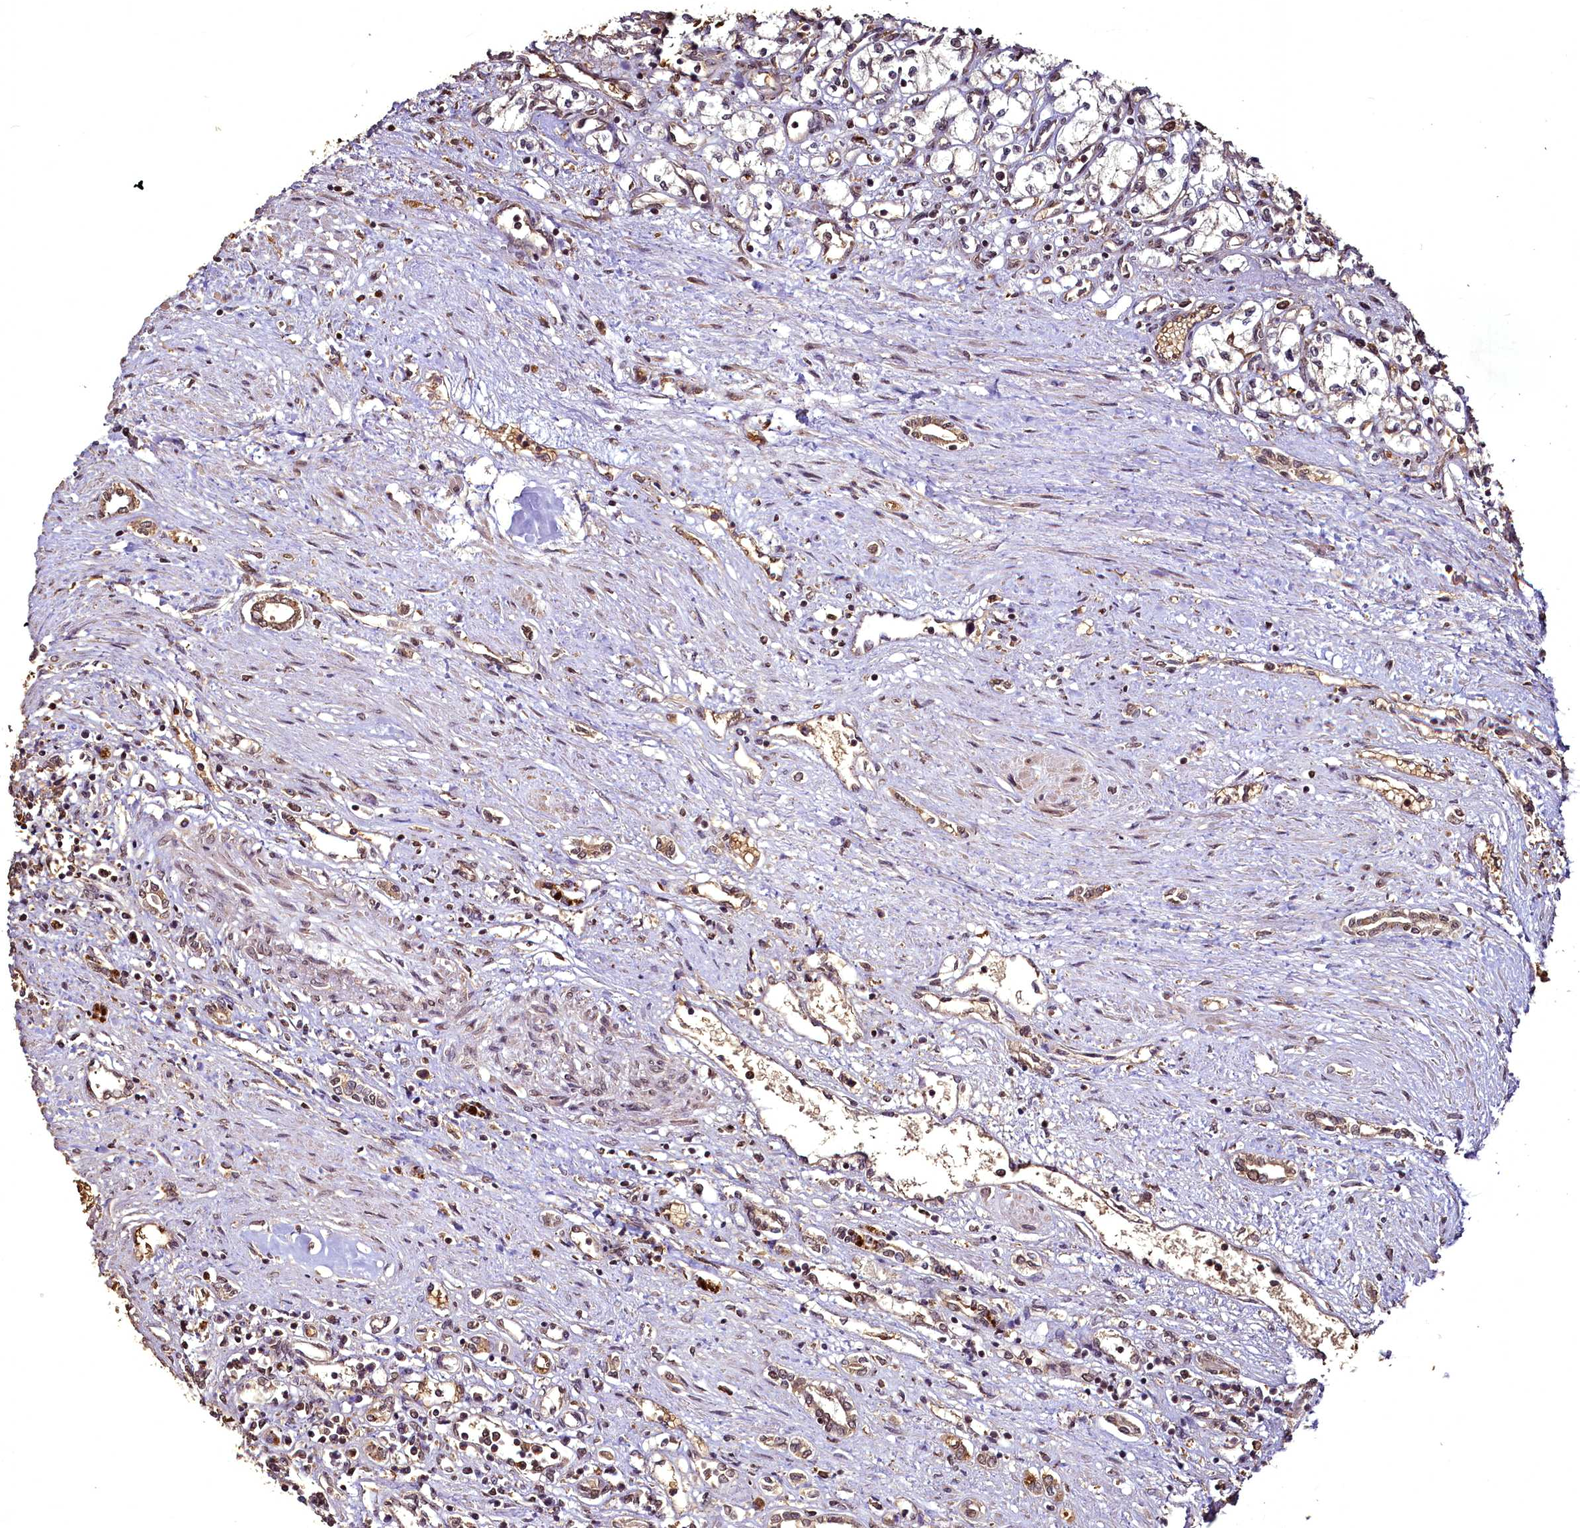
{"staining": {"intensity": "weak", "quantity": "<25%", "location": "cytoplasmic/membranous"}, "tissue": "renal cancer", "cell_type": "Tumor cells", "image_type": "cancer", "snomed": [{"axis": "morphology", "description": "Adenocarcinoma, NOS"}, {"axis": "topography", "description": "Kidney"}], "caption": "This micrograph is of renal adenocarcinoma stained with IHC to label a protein in brown with the nuclei are counter-stained blue. There is no expression in tumor cells.", "gene": "VPS51", "patient": {"sex": "male", "age": 59}}